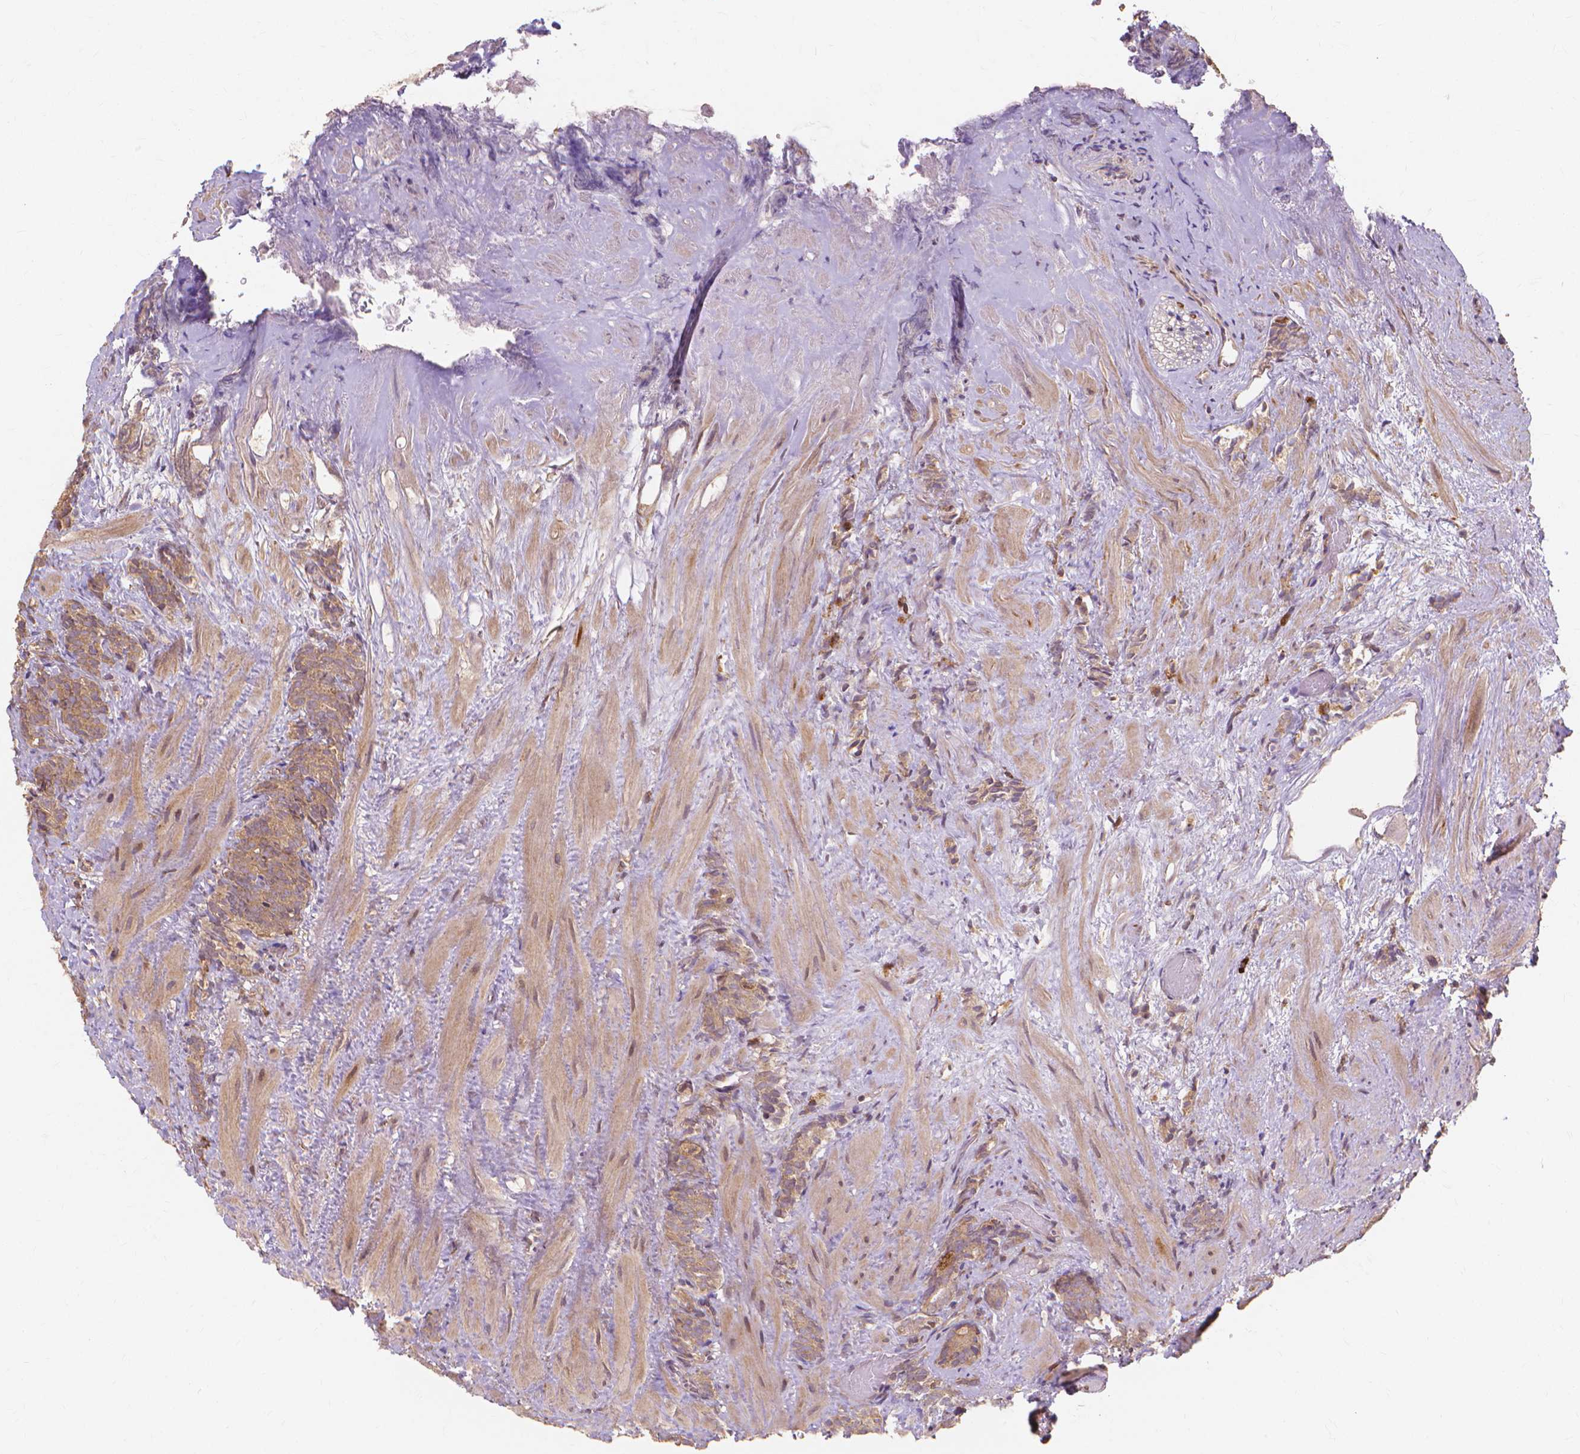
{"staining": {"intensity": "moderate", "quantity": ">75%", "location": "cytoplasmic/membranous"}, "tissue": "prostate cancer", "cell_type": "Tumor cells", "image_type": "cancer", "snomed": [{"axis": "morphology", "description": "Adenocarcinoma, High grade"}, {"axis": "topography", "description": "Prostate"}], "caption": "Immunohistochemistry (IHC) staining of prostate cancer (adenocarcinoma (high-grade)), which demonstrates medium levels of moderate cytoplasmic/membranous positivity in about >75% of tumor cells indicating moderate cytoplasmic/membranous protein expression. The staining was performed using DAB (brown) for protein detection and nuclei were counterstained in hematoxylin (blue).", "gene": "TAB2", "patient": {"sex": "male", "age": 84}}